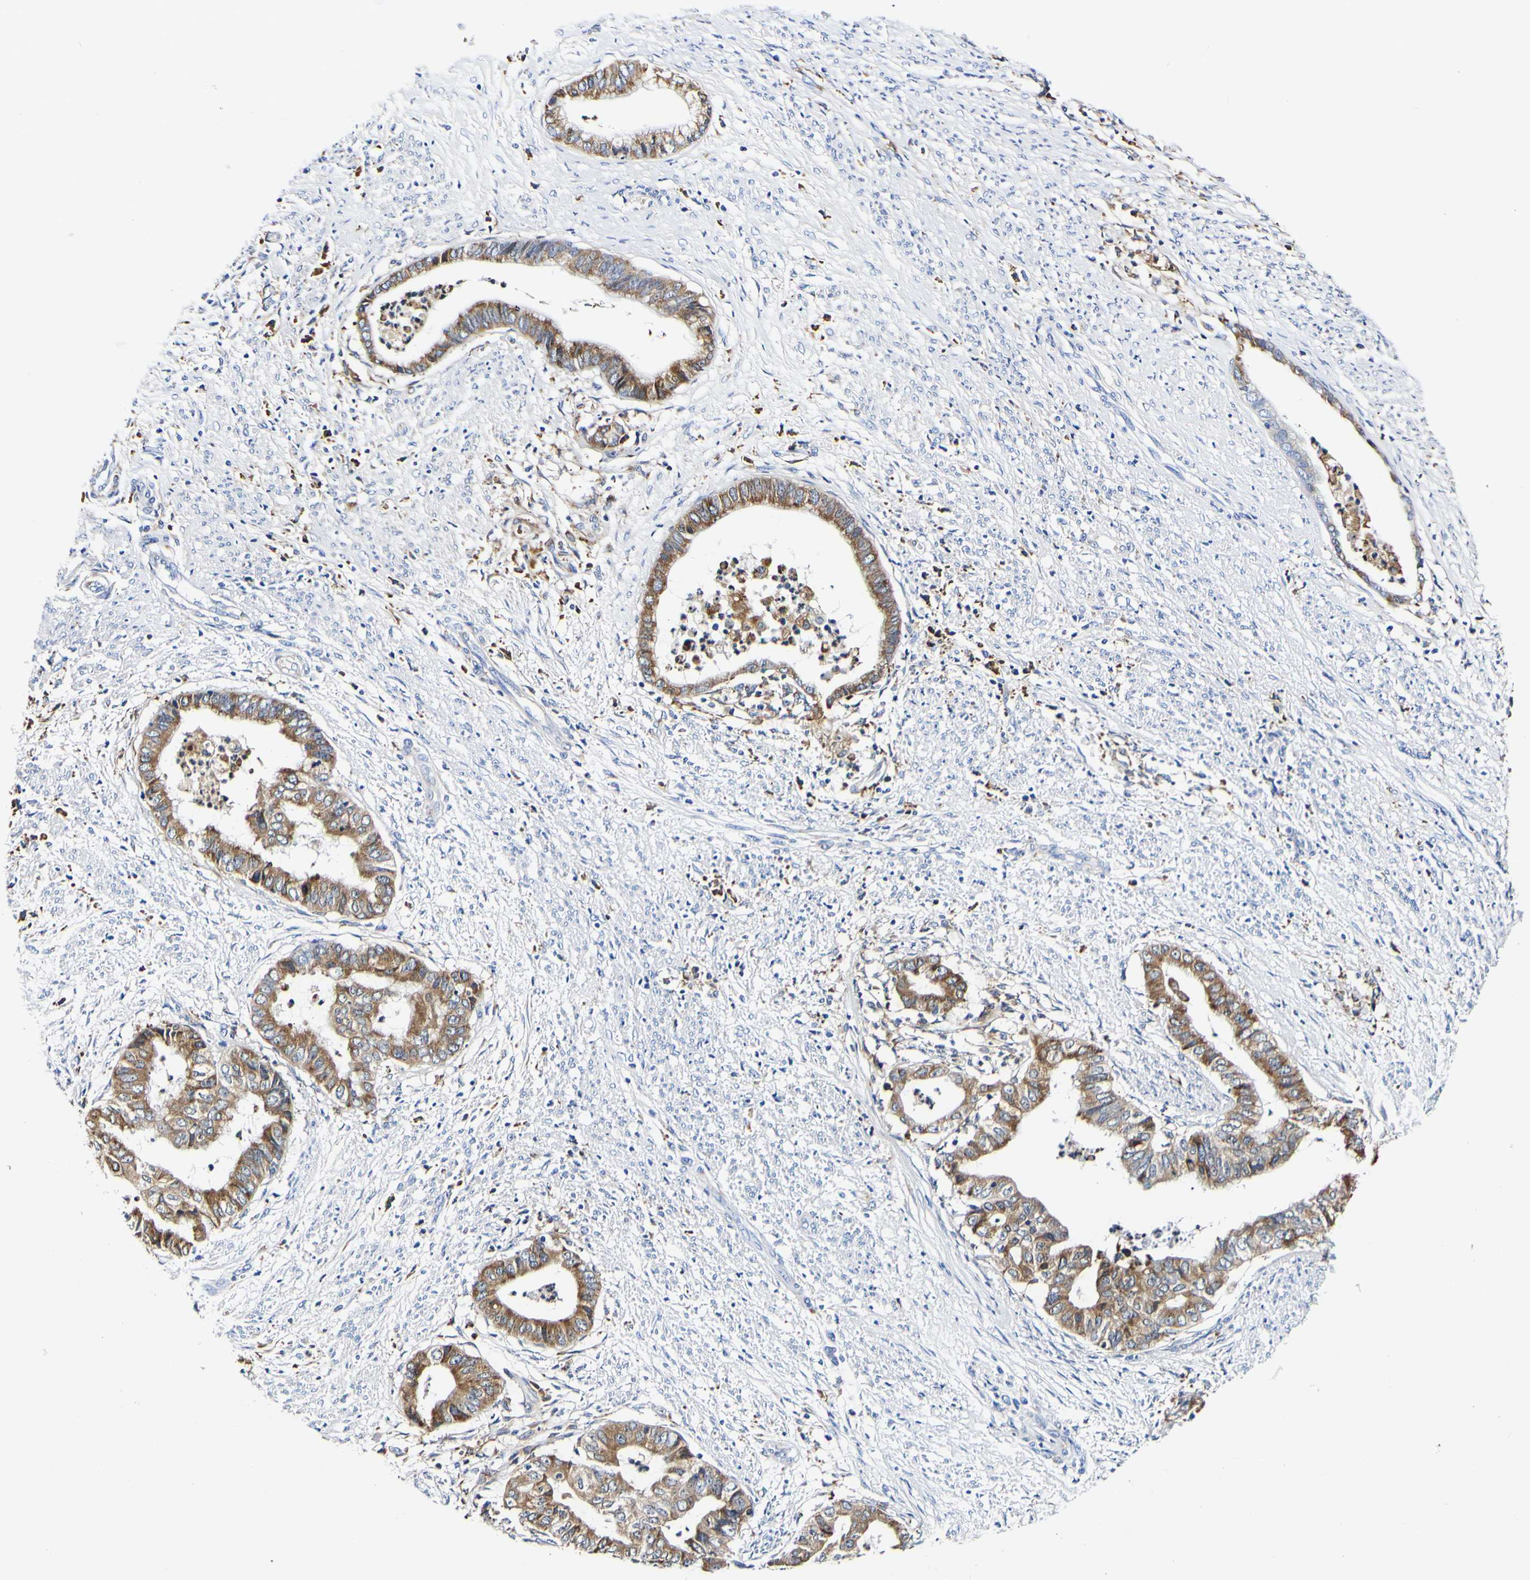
{"staining": {"intensity": "moderate", "quantity": ">75%", "location": "cytoplasmic/membranous"}, "tissue": "endometrial cancer", "cell_type": "Tumor cells", "image_type": "cancer", "snomed": [{"axis": "morphology", "description": "Necrosis, NOS"}, {"axis": "morphology", "description": "Adenocarcinoma, NOS"}, {"axis": "topography", "description": "Endometrium"}], "caption": "Protein staining demonstrates moderate cytoplasmic/membranous staining in approximately >75% of tumor cells in endometrial adenocarcinoma.", "gene": "P4HB", "patient": {"sex": "female", "age": 79}}